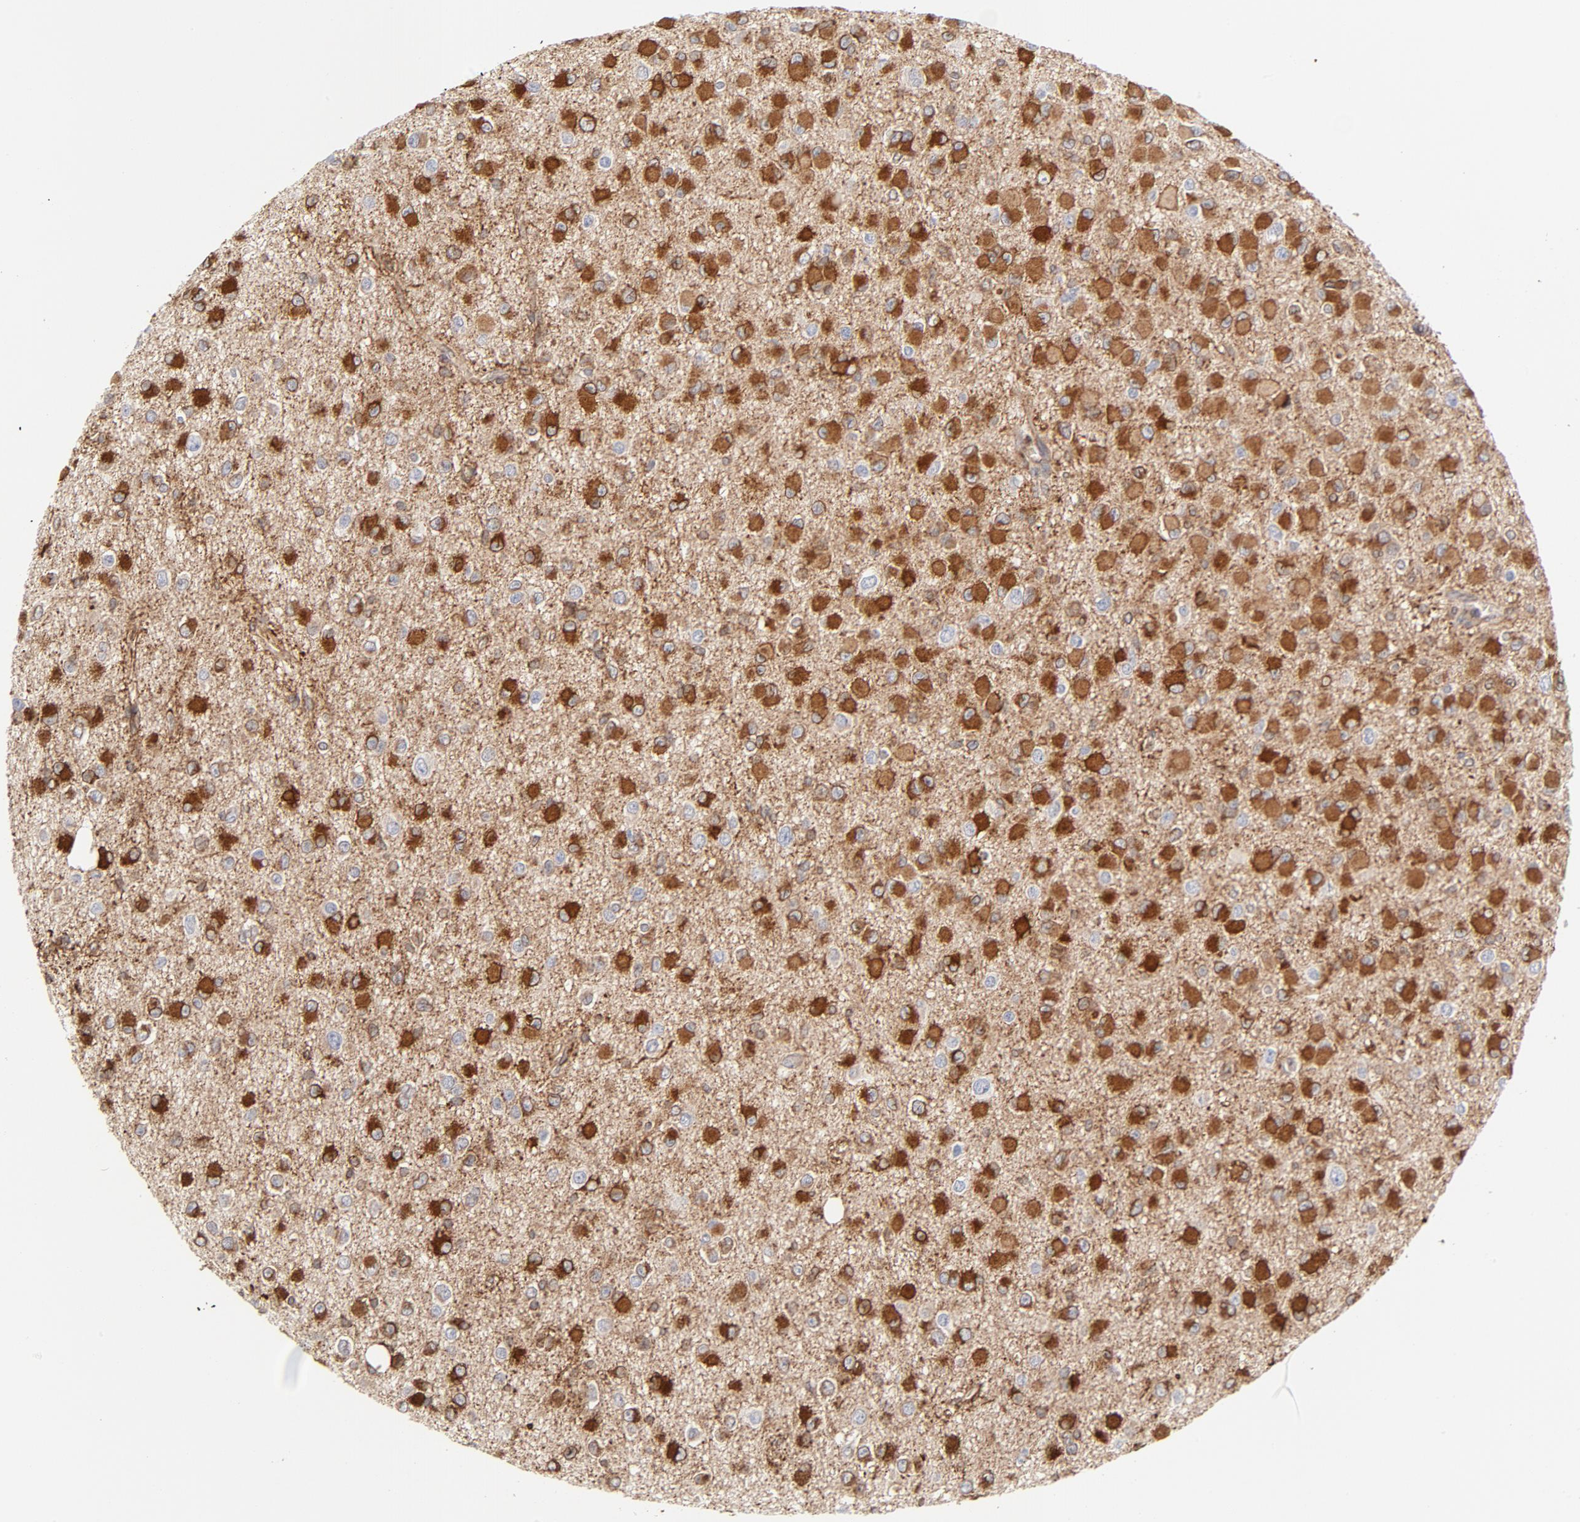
{"staining": {"intensity": "strong", "quantity": ">75%", "location": "cytoplasmic/membranous"}, "tissue": "glioma", "cell_type": "Tumor cells", "image_type": "cancer", "snomed": [{"axis": "morphology", "description": "Glioma, malignant, Low grade"}, {"axis": "topography", "description": "Brain"}], "caption": "Strong cytoplasmic/membranous expression for a protein is present in approximately >75% of tumor cells of glioma using IHC.", "gene": "CANX", "patient": {"sex": "male", "age": 42}}